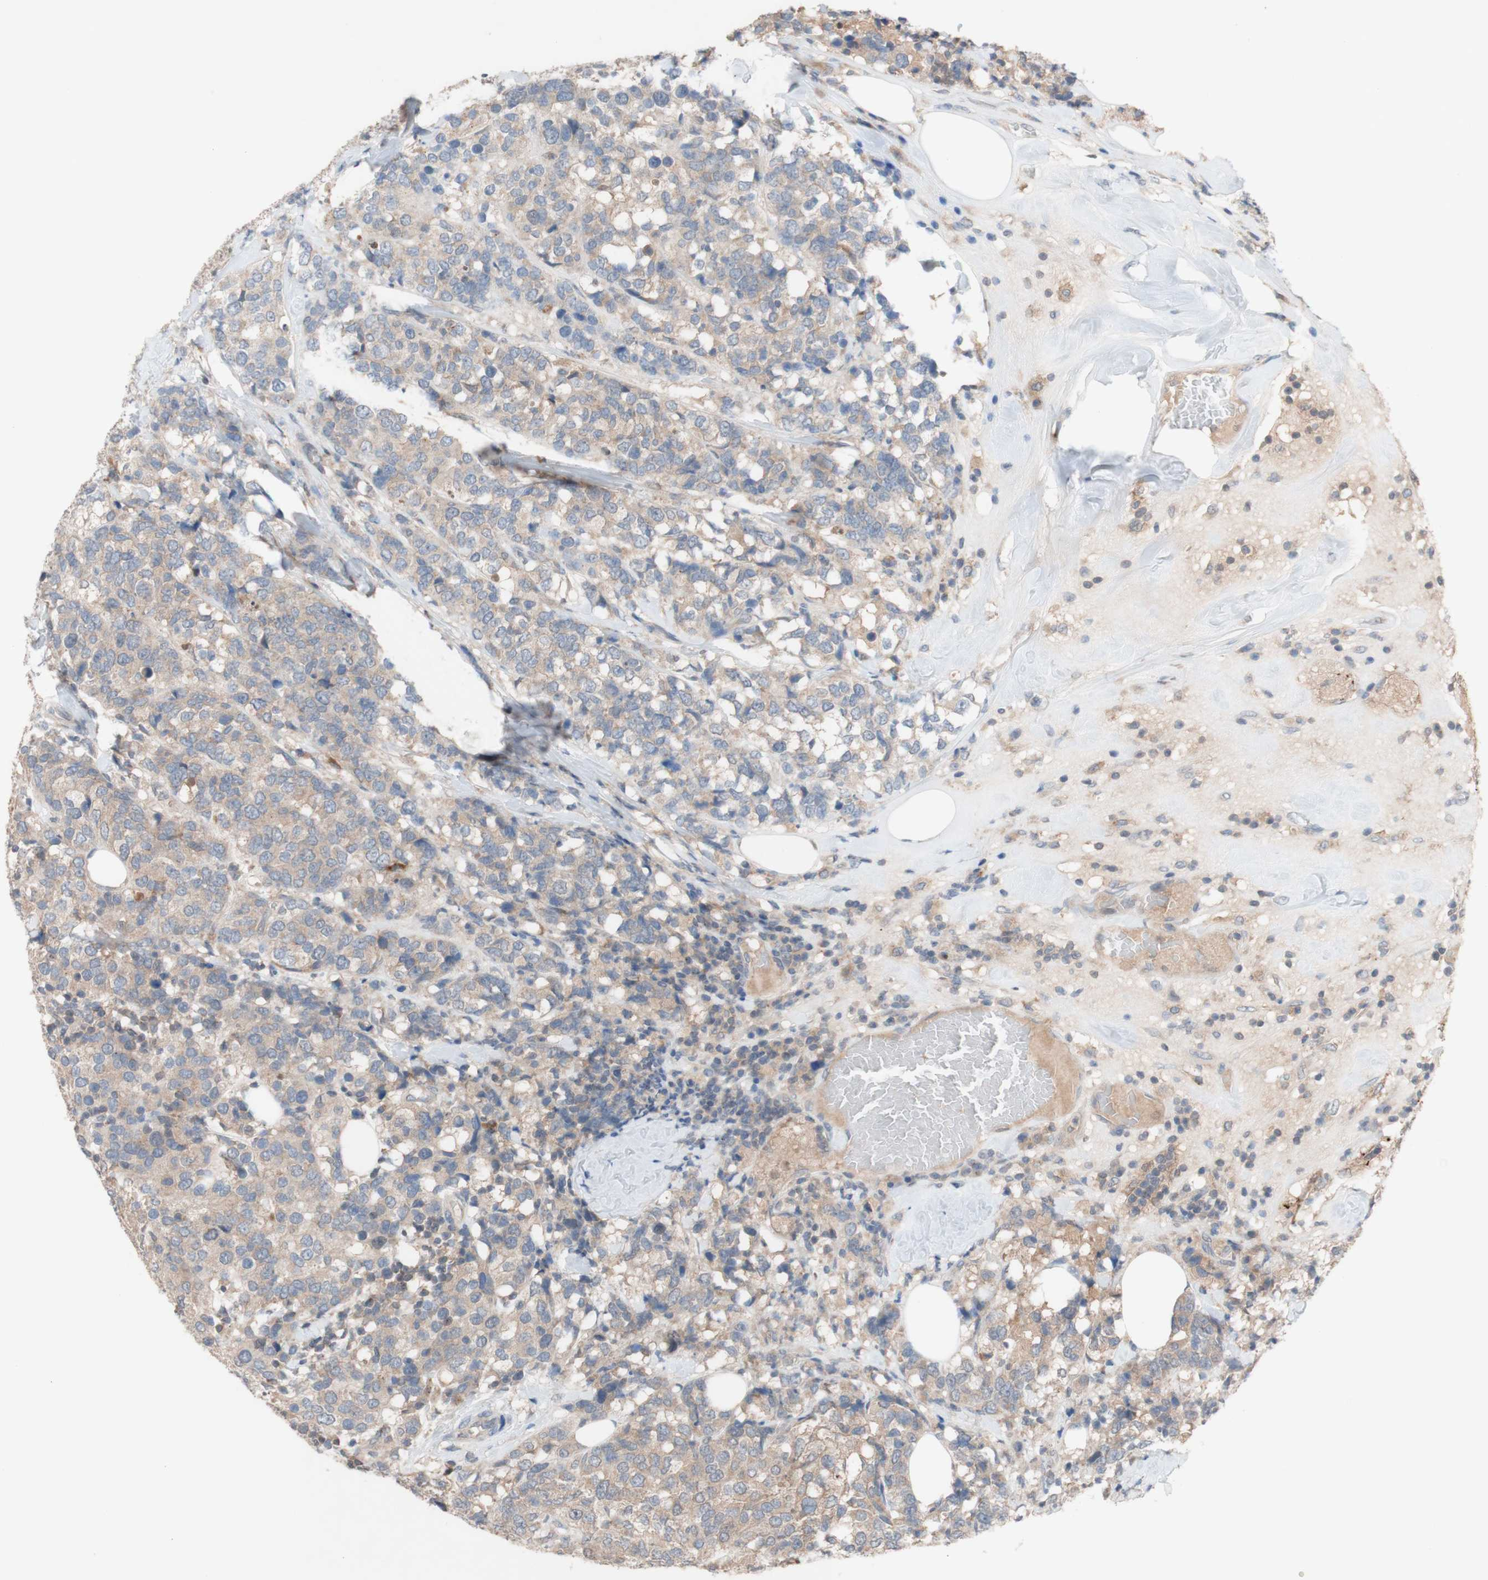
{"staining": {"intensity": "weak", "quantity": ">75%", "location": "cytoplasmic/membranous"}, "tissue": "breast cancer", "cell_type": "Tumor cells", "image_type": "cancer", "snomed": [{"axis": "morphology", "description": "Lobular carcinoma"}, {"axis": "topography", "description": "Breast"}], "caption": "Protein expression analysis of lobular carcinoma (breast) exhibits weak cytoplasmic/membranous expression in about >75% of tumor cells.", "gene": "PEX2", "patient": {"sex": "female", "age": 59}}